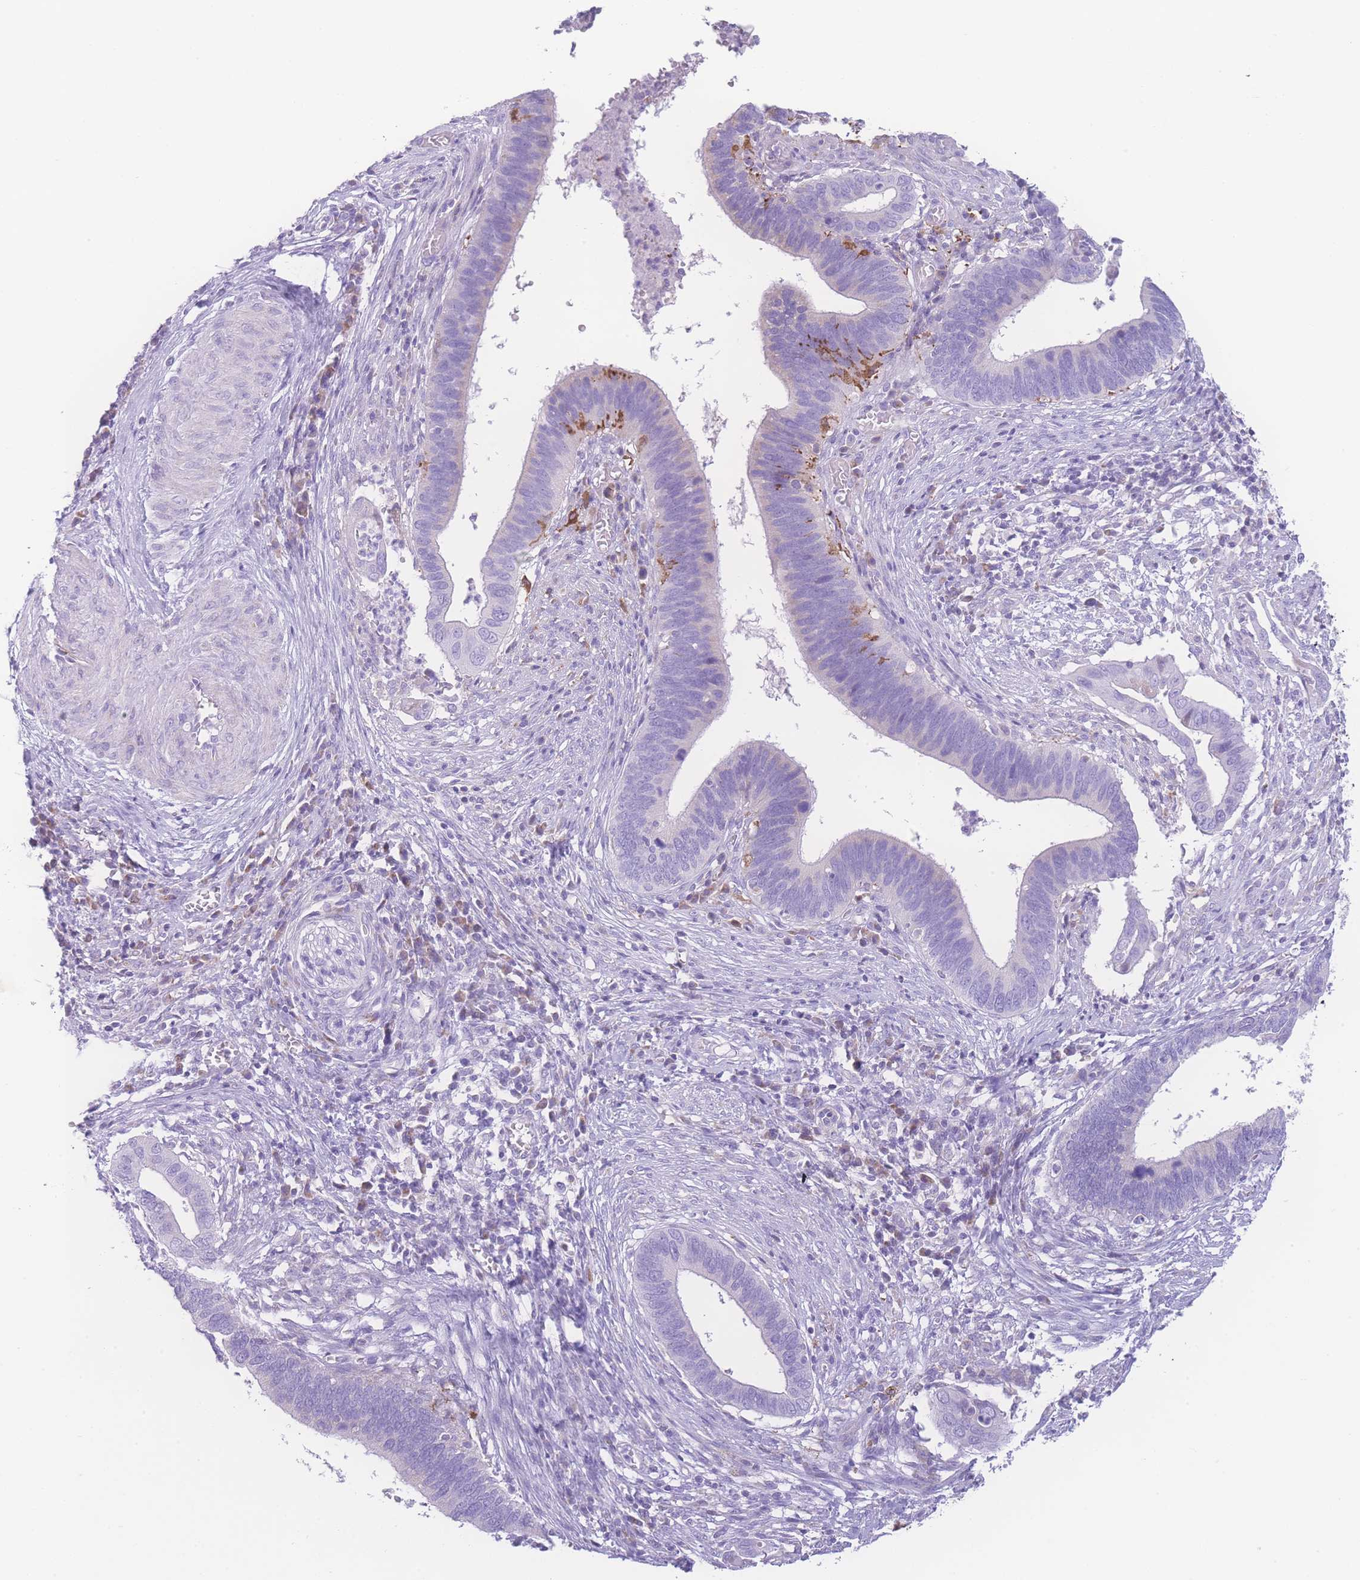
{"staining": {"intensity": "moderate", "quantity": "<25%", "location": "cytoplasmic/membranous"}, "tissue": "cervical cancer", "cell_type": "Tumor cells", "image_type": "cancer", "snomed": [{"axis": "morphology", "description": "Adenocarcinoma, NOS"}, {"axis": "topography", "description": "Cervix"}], "caption": "Tumor cells demonstrate moderate cytoplasmic/membranous staining in approximately <25% of cells in cervical adenocarcinoma. The staining is performed using DAB (3,3'-diaminobenzidine) brown chromogen to label protein expression. The nuclei are counter-stained blue using hematoxylin.", "gene": "NBEAL1", "patient": {"sex": "female", "age": 42}}